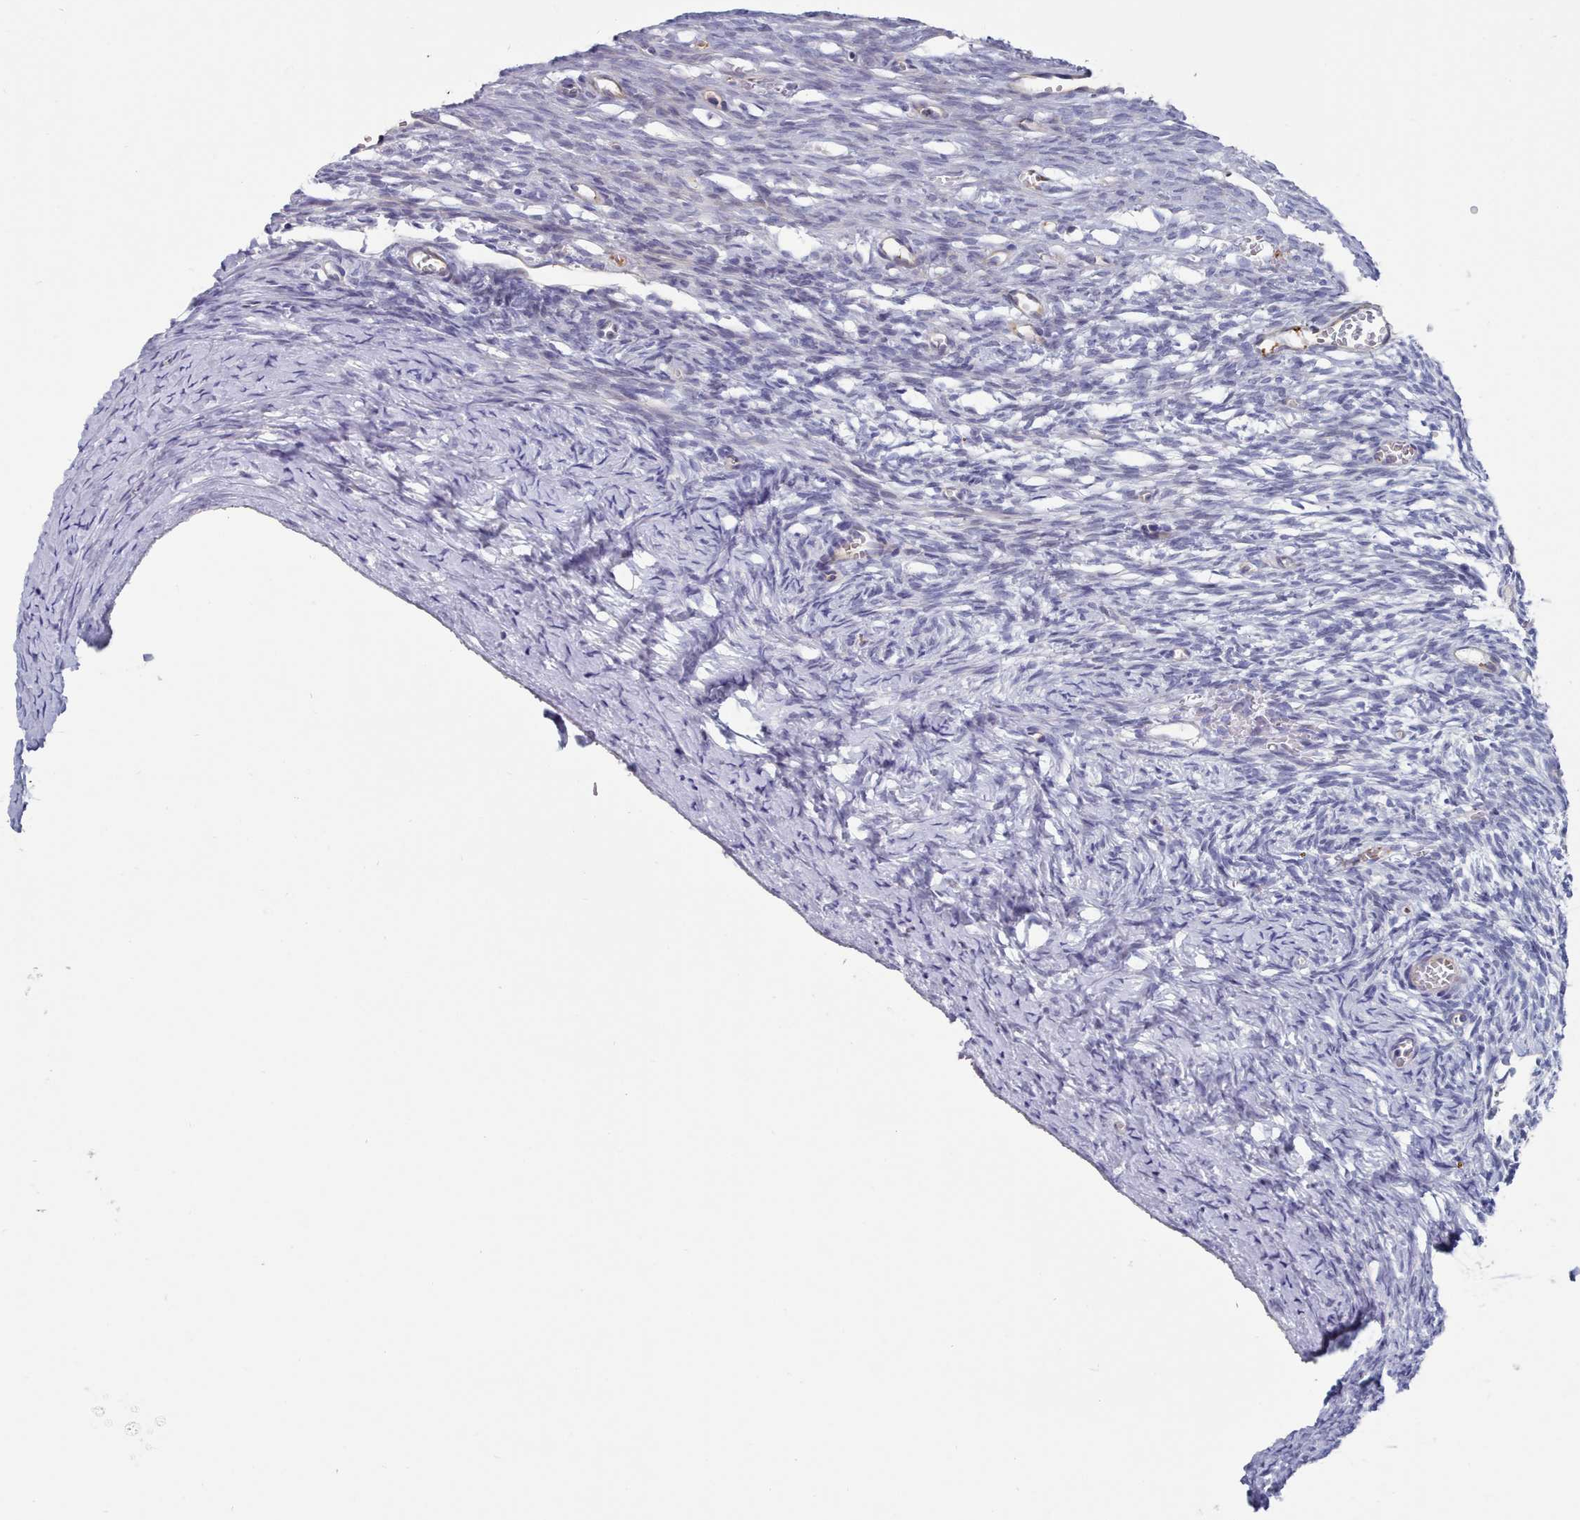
{"staining": {"intensity": "negative", "quantity": "none", "location": "none"}, "tissue": "ovary", "cell_type": "Ovarian stroma cells", "image_type": "normal", "snomed": [{"axis": "morphology", "description": "Normal tissue, NOS"}, {"axis": "topography", "description": "Ovary"}], "caption": "Histopathology image shows no protein positivity in ovarian stroma cells of unremarkable ovary. Nuclei are stained in blue.", "gene": "G6PC1", "patient": {"sex": "female", "age": 39}}